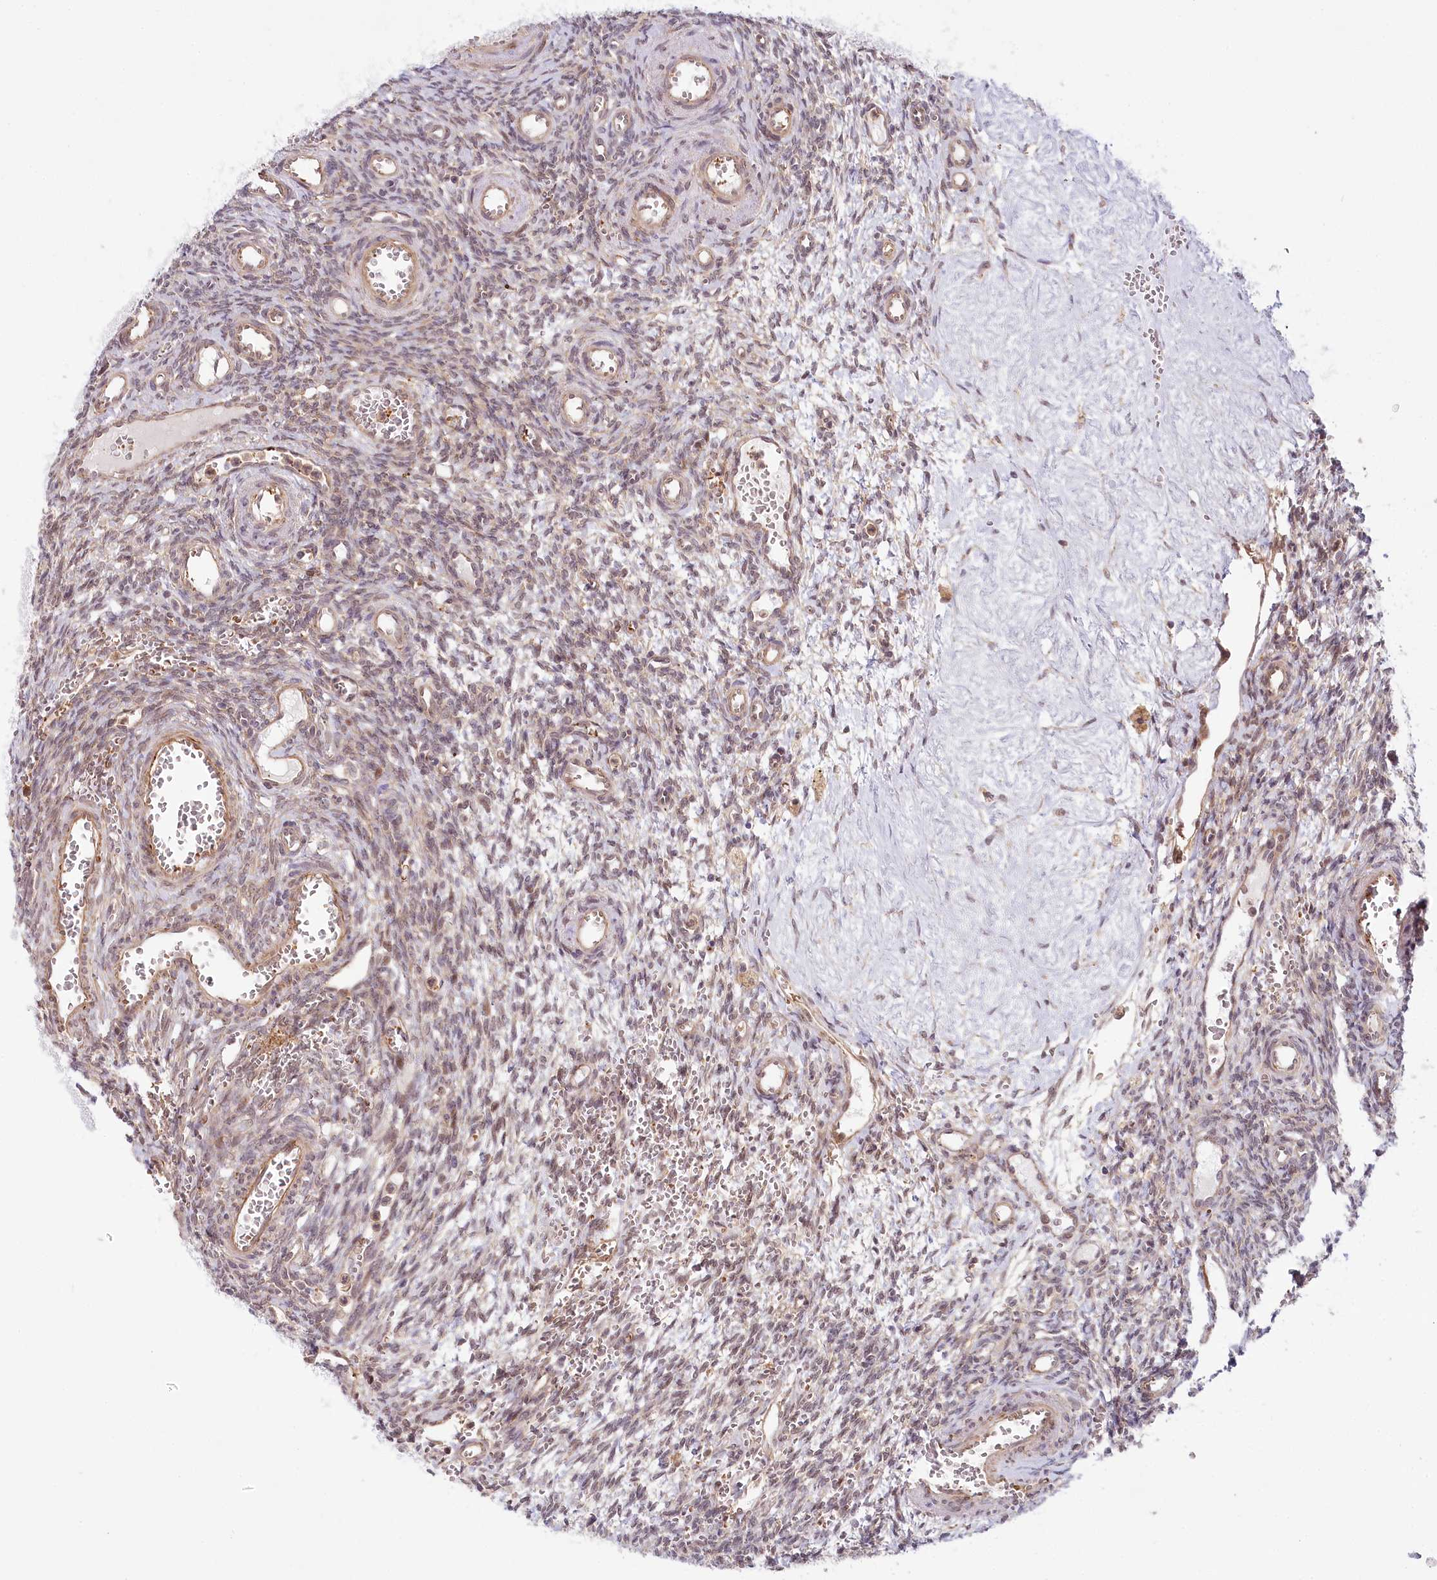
{"staining": {"intensity": "weak", "quantity": "25%-75%", "location": "nuclear"}, "tissue": "ovary", "cell_type": "Ovarian stroma cells", "image_type": "normal", "snomed": [{"axis": "morphology", "description": "Normal tissue, NOS"}, {"axis": "topography", "description": "Ovary"}], "caption": "The histopathology image demonstrates staining of normal ovary, revealing weak nuclear protein expression (brown color) within ovarian stroma cells.", "gene": "TUBGCP2", "patient": {"sex": "female", "age": 39}}